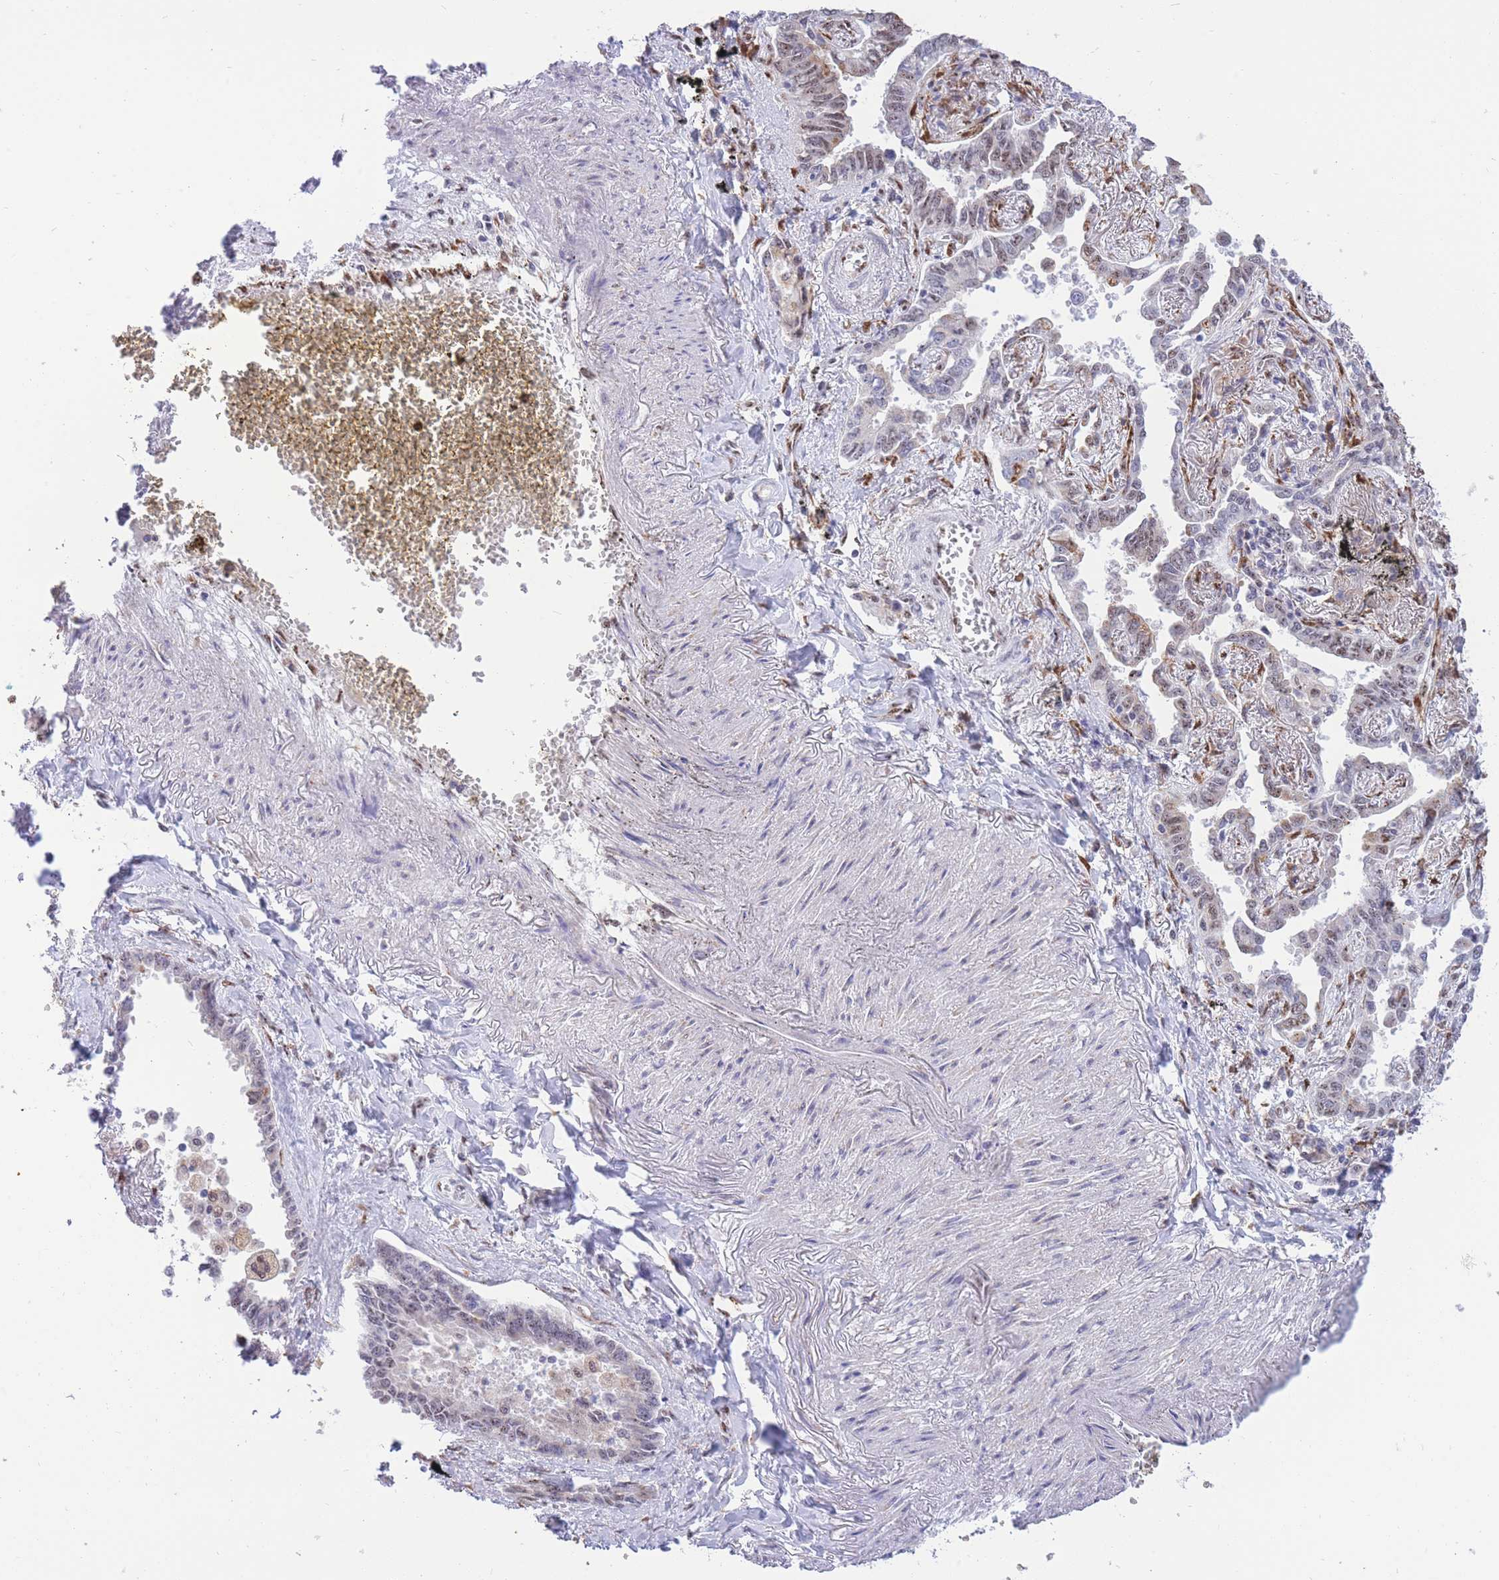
{"staining": {"intensity": "moderate", "quantity": "25%-75%", "location": "nuclear"}, "tissue": "lung cancer", "cell_type": "Tumor cells", "image_type": "cancer", "snomed": [{"axis": "morphology", "description": "Adenocarcinoma, NOS"}, {"axis": "topography", "description": "Lung"}], "caption": "IHC photomicrograph of adenocarcinoma (lung) stained for a protein (brown), which reveals medium levels of moderate nuclear expression in approximately 25%-75% of tumor cells.", "gene": "FAM153A", "patient": {"sex": "male", "age": 67}}